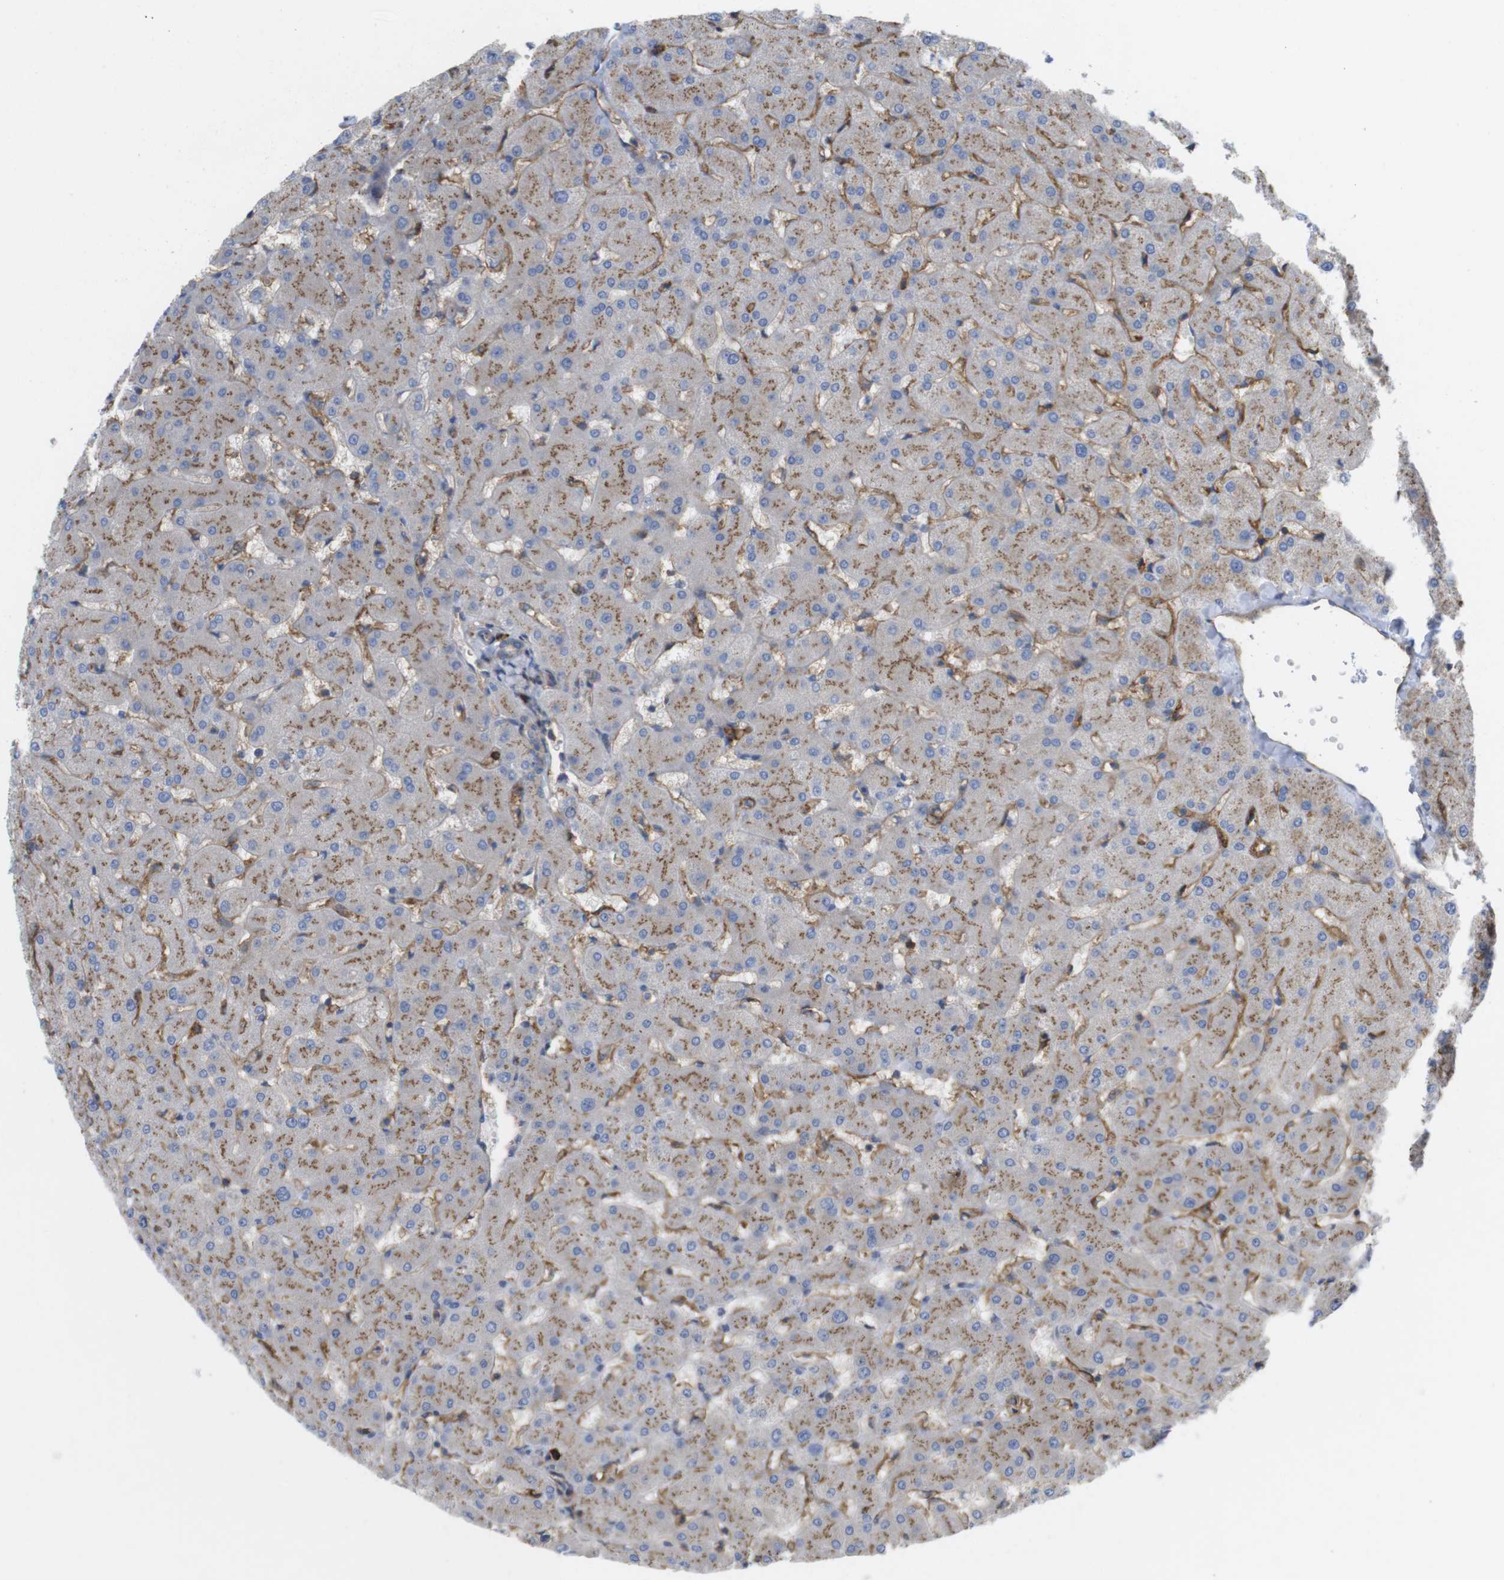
{"staining": {"intensity": "weak", "quantity": "<25%", "location": "cytoplasmic/membranous"}, "tissue": "liver", "cell_type": "Cholangiocytes", "image_type": "normal", "snomed": [{"axis": "morphology", "description": "Normal tissue, NOS"}, {"axis": "topography", "description": "Liver"}], "caption": "This is an IHC micrograph of benign human liver. There is no positivity in cholangiocytes.", "gene": "CCR6", "patient": {"sex": "female", "age": 63}}